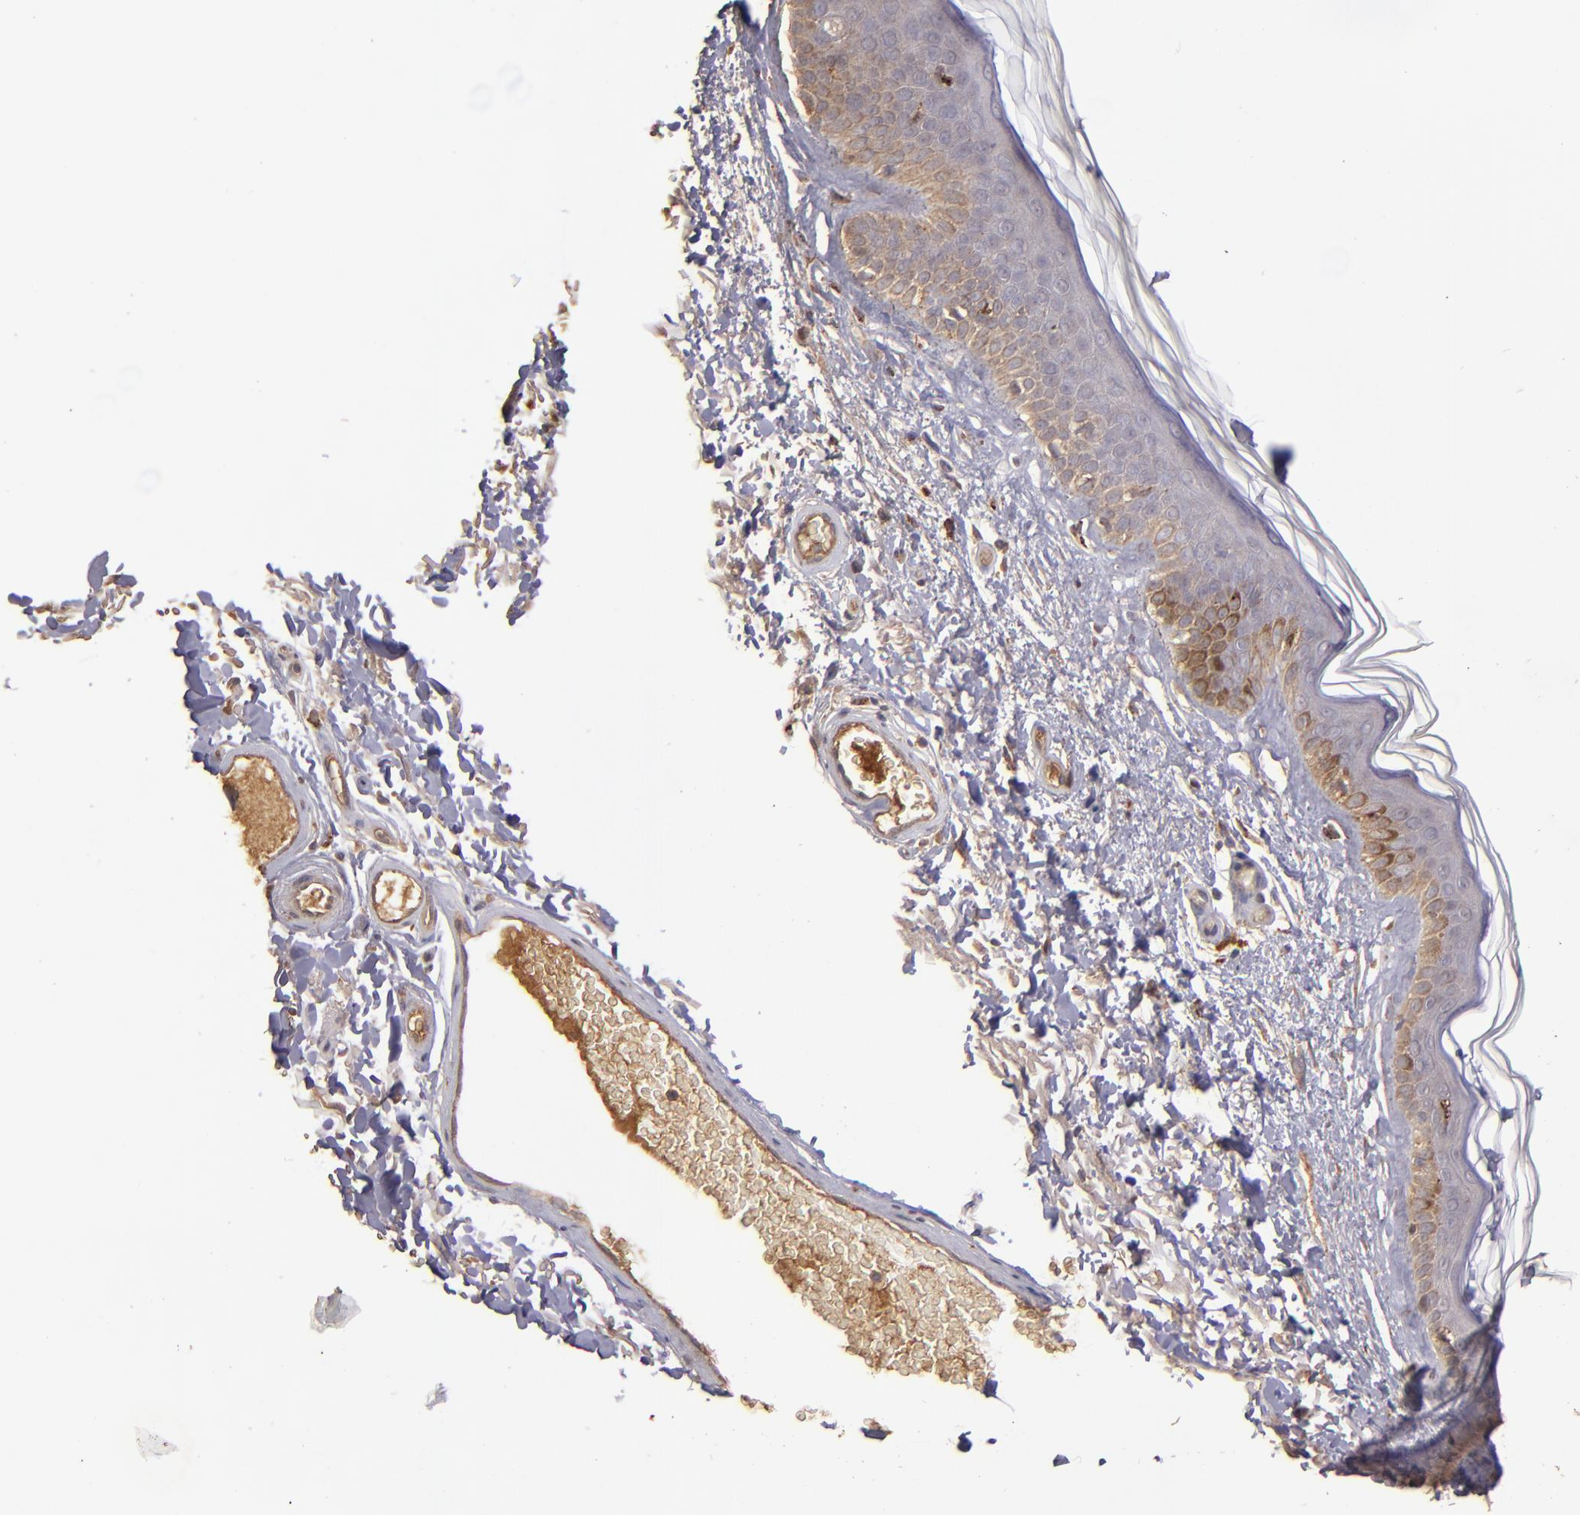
{"staining": {"intensity": "weak", "quantity": ">75%", "location": "cytoplasmic/membranous"}, "tissue": "skin", "cell_type": "Fibroblasts", "image_type": "normal", "snomed": [{"axis": "morphology", "description": "Normal tissue, NOS"}, {"axis": "topography", "description": "Skin"}], "caption": "Immunohistochemical staining of normal skin displays low levels of weak cytoplasmic/membranous expression in about >75% of fibroblasts. (IHC, brightfield microscopy, high magnification).", "gene": "SRRD", "patient": {"sex": "male", "age": 63}}